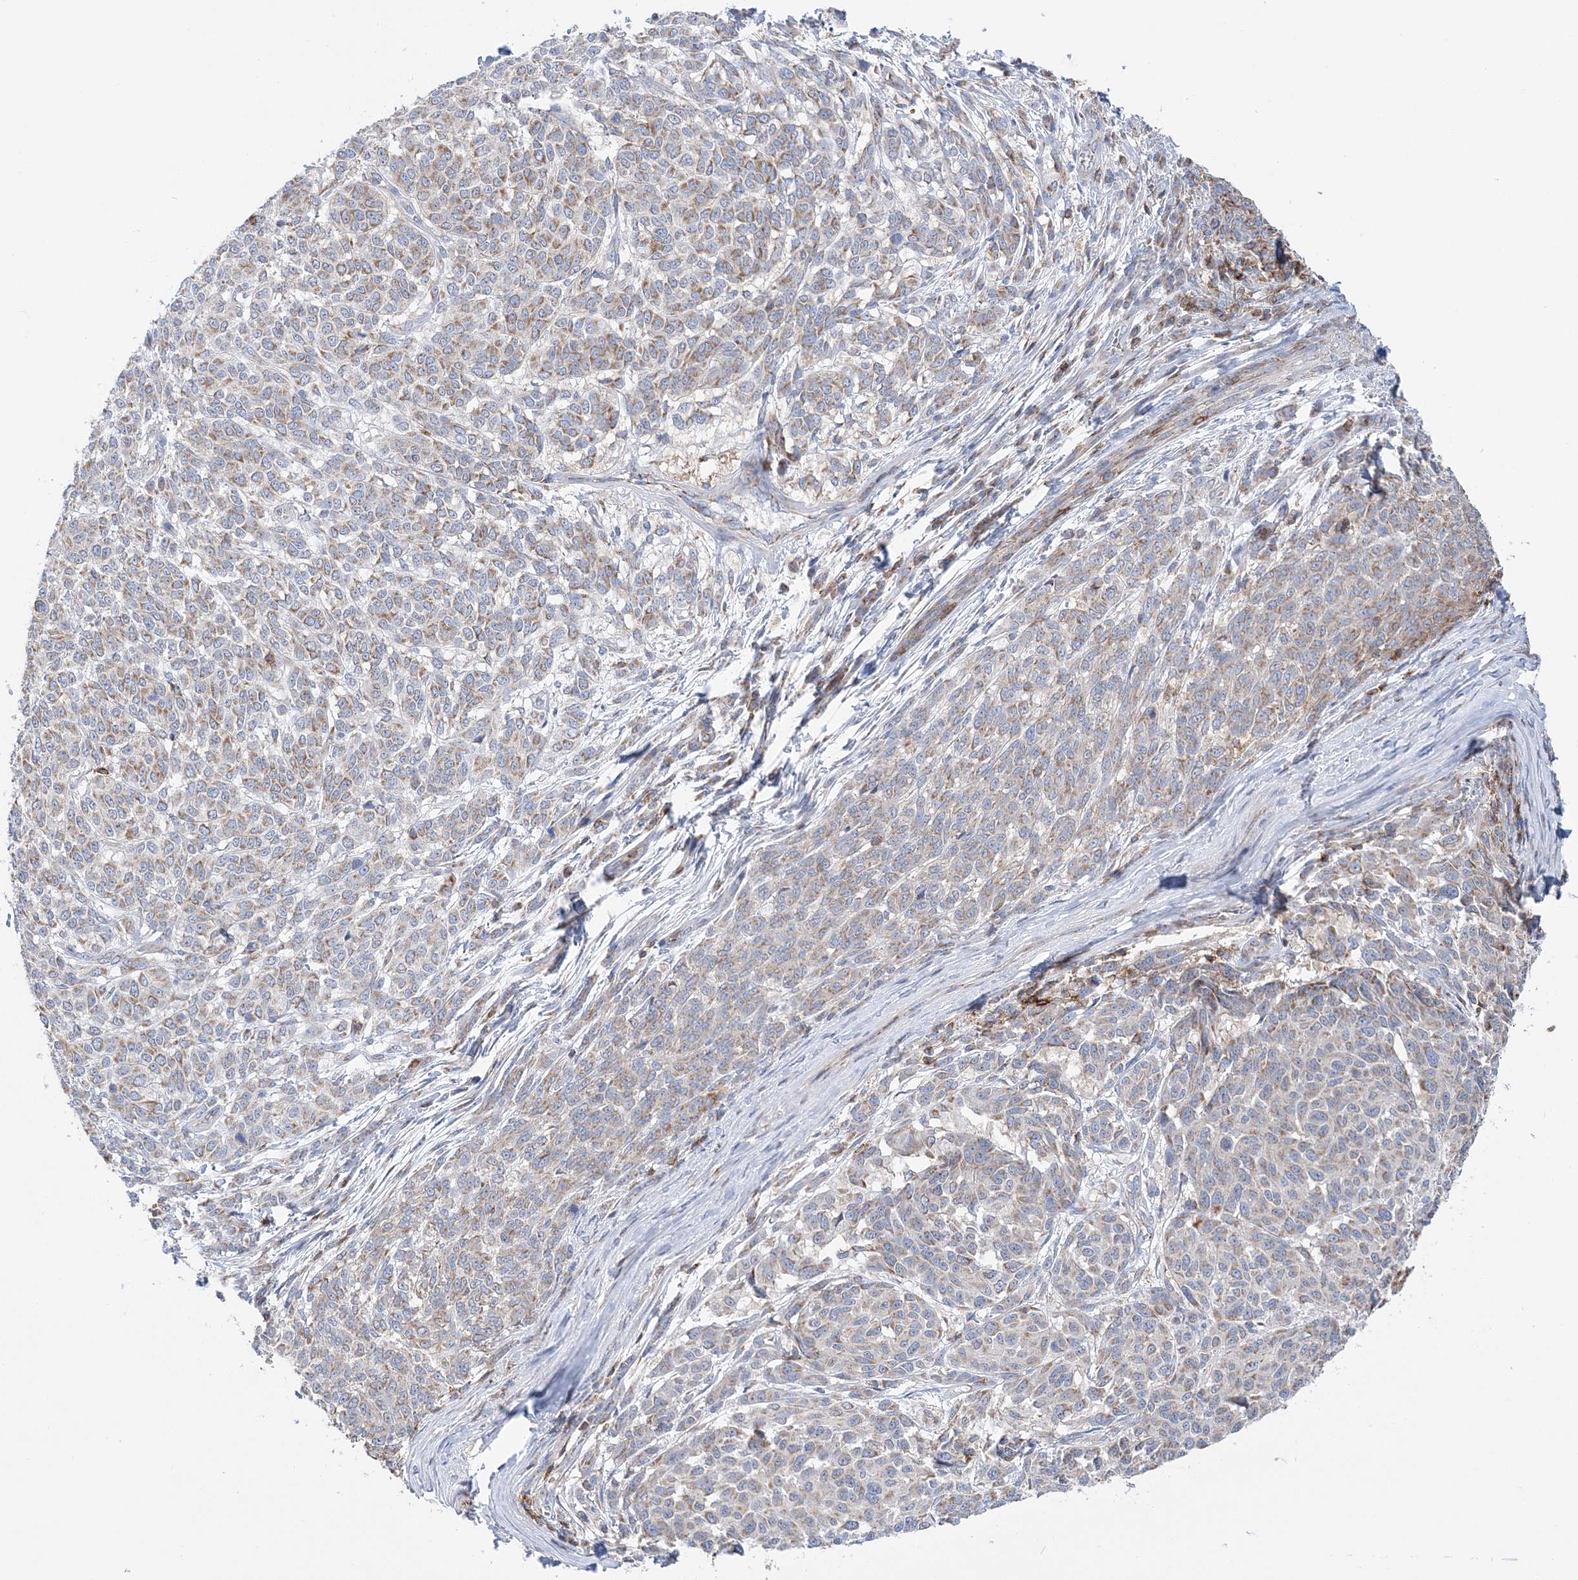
{"staining": {"intensity": "weak", "quantity": ">75%", "location": "cytoplasmic/membranous"}, "tissue": "melanoma", "cell_type": "Tumor cells", "image_type": "cancer", "snomed": [{"axis": "morphology", "description": "Malignant melanoma, NOS"}, {"axis": "topography", "description": "Skin"}], "caption": "Malignant melanoma stained with IHC exhibits weak cytoplasmic/membranous positivity in about >75% of tumor cells. The protein is stained brown, and the nuclei are stained in blue (DAB (3,3'-diaminobenzidine) IHC with brightfield microscopy, high magnification).", "gene": "TTC32", "patient": {"sex": "male", "age": 49}}